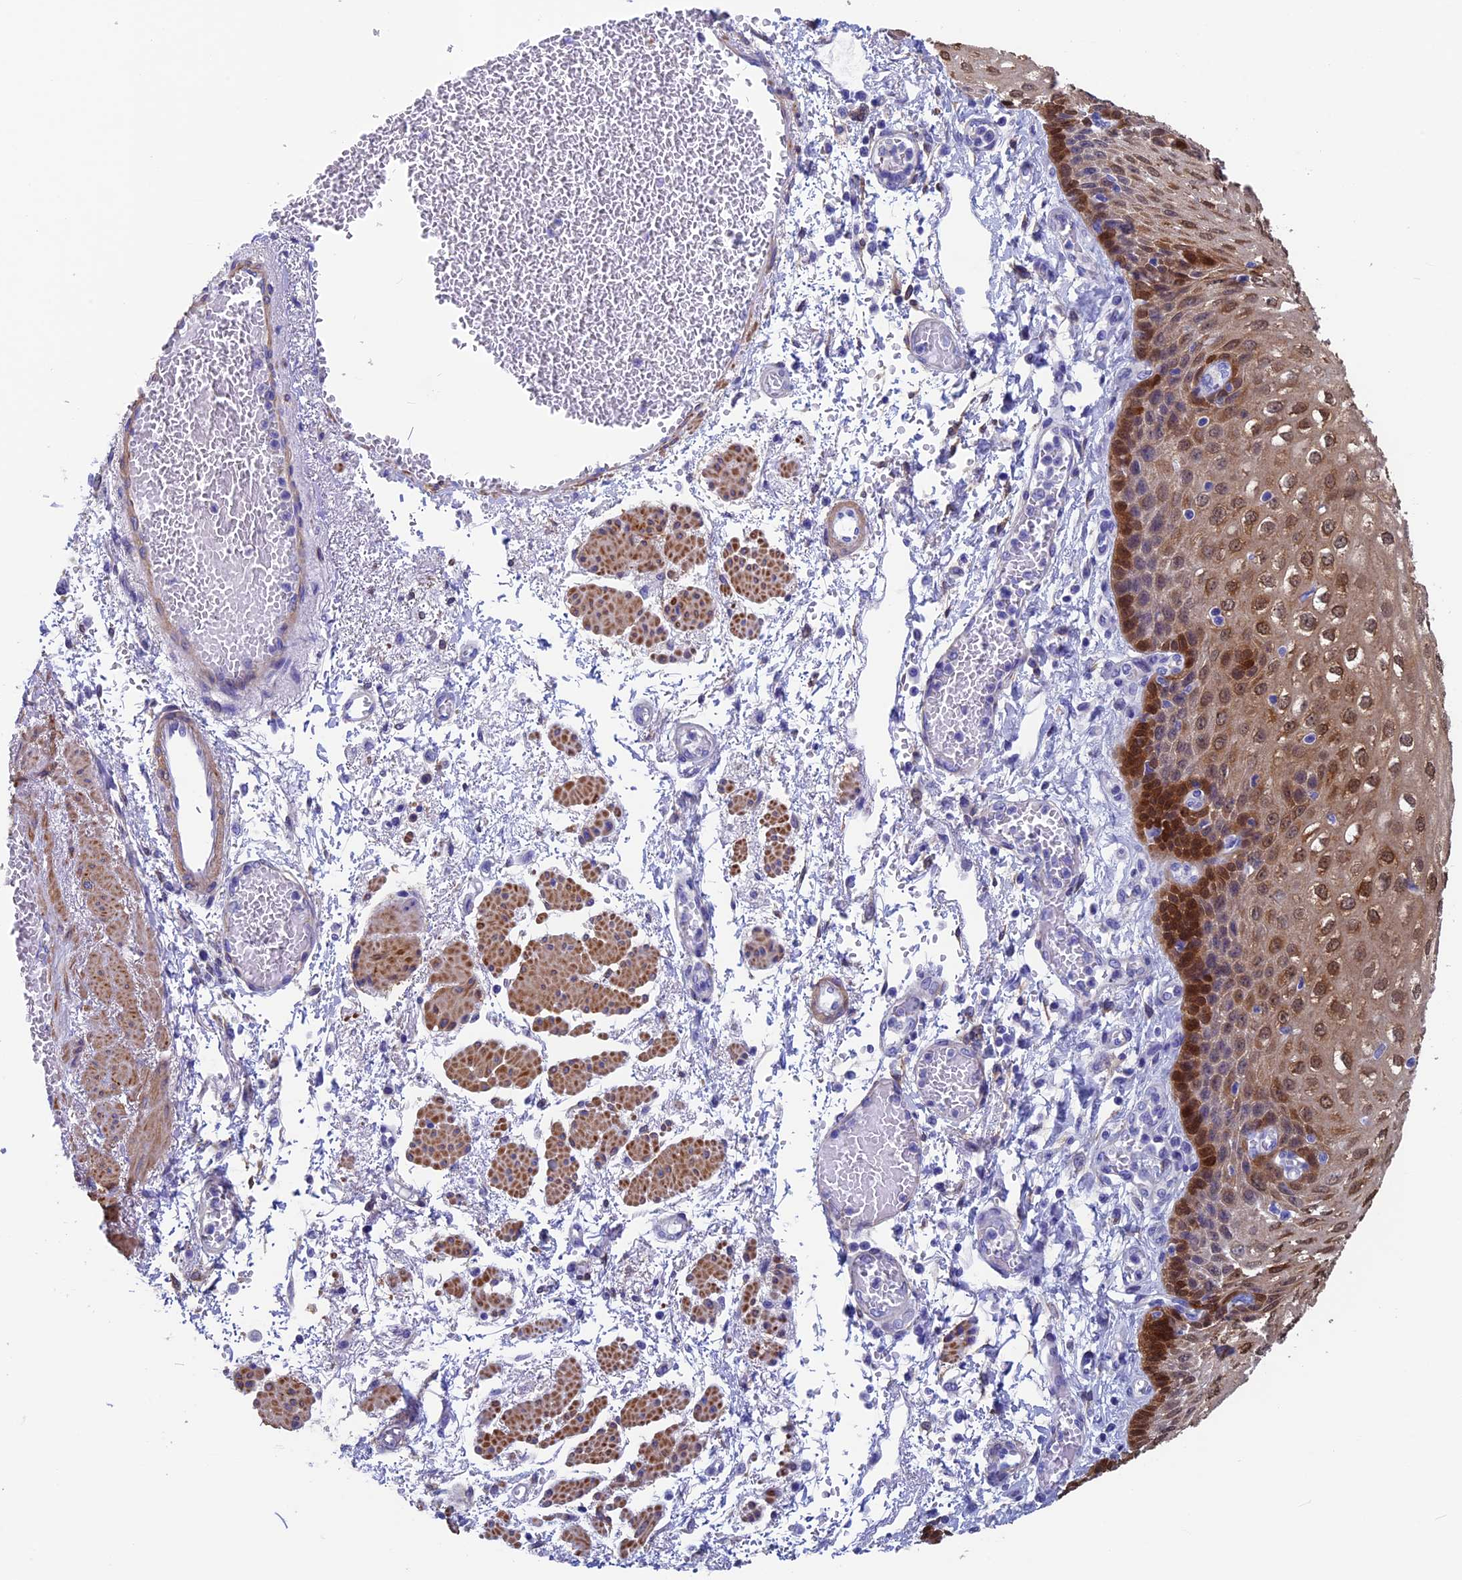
{"staining": {"intensity": "strong", "quantity": ">75%", "location": "cytoplasmic/membranous,nuclear"}, "tissue": "esophagus", "cell_type": "Squamous epithelial cells", "image_type": "normal", "snomed": [{"axis": "morphology", "description": "Normal tissue, NOS"}, {"axis": "topography", "description": "Esophagus"}], "caption": "A histopathology image of human esophagus stained for a protein reveals strong cytoplasmic/membranous,nuclear brown staining in squamous epithelial cells.", "gene": "ADH7", "patient": {"sex": "male", "age": 81}}